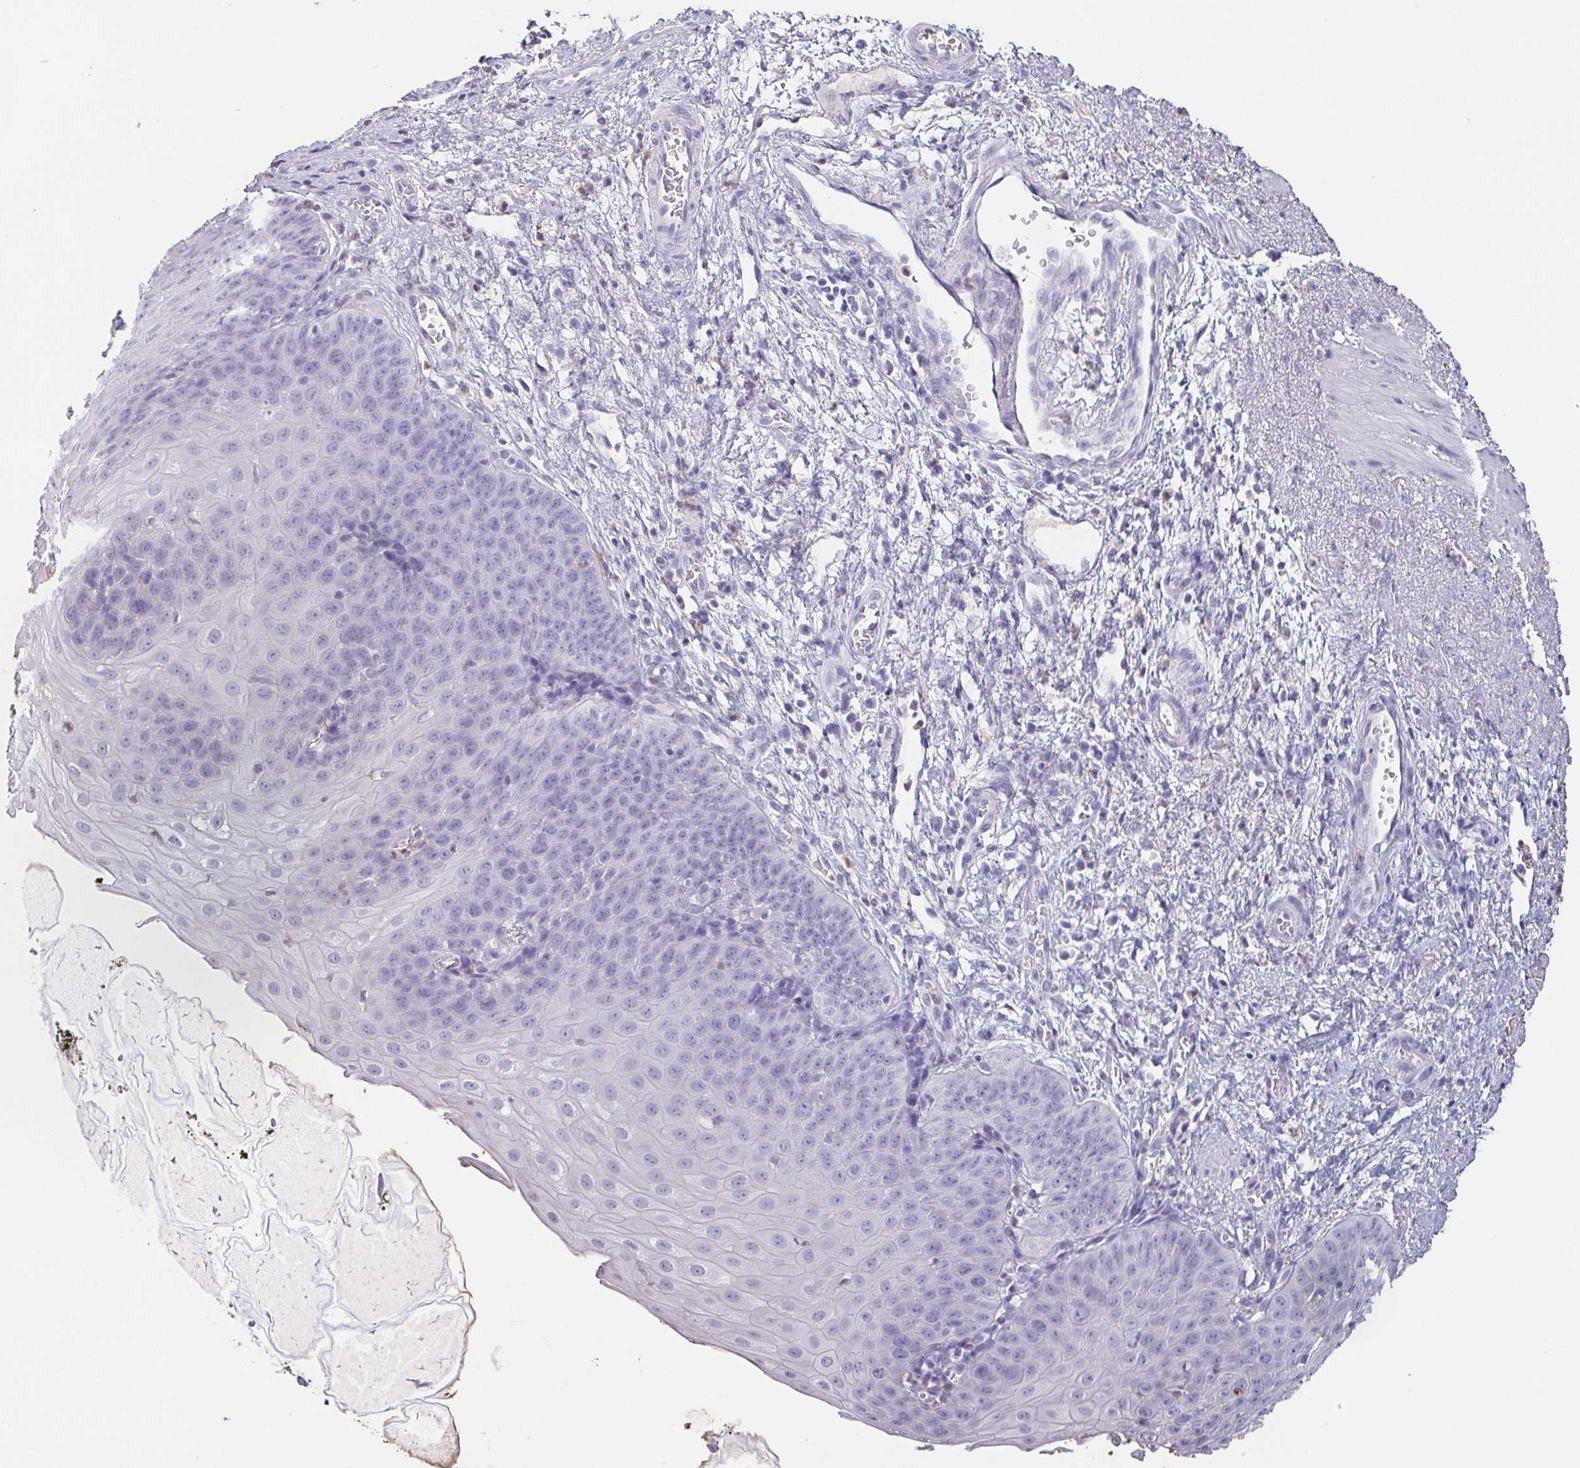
{"staining": {"intensity": "negative", "quantity": "none", "location": "none"}, "tissue": "esophagus", "cell_type": "Squamous epithelial cells", "image_type": "normal", "snomed": [{"axis": "morphology", "description": "Normal tissue, NOS"}, {"axis": "topography", "description": "Esophagus"}], "caption": "Protein analysis of benign esophagus shows no significant expression in squamous epithelial cells. (DAB (3,3'-diaminobenzidine) IHC with hematoxylin counter stain).", "gene": "BPIFA2", "patient": {"sex": "male", "age": 71}}